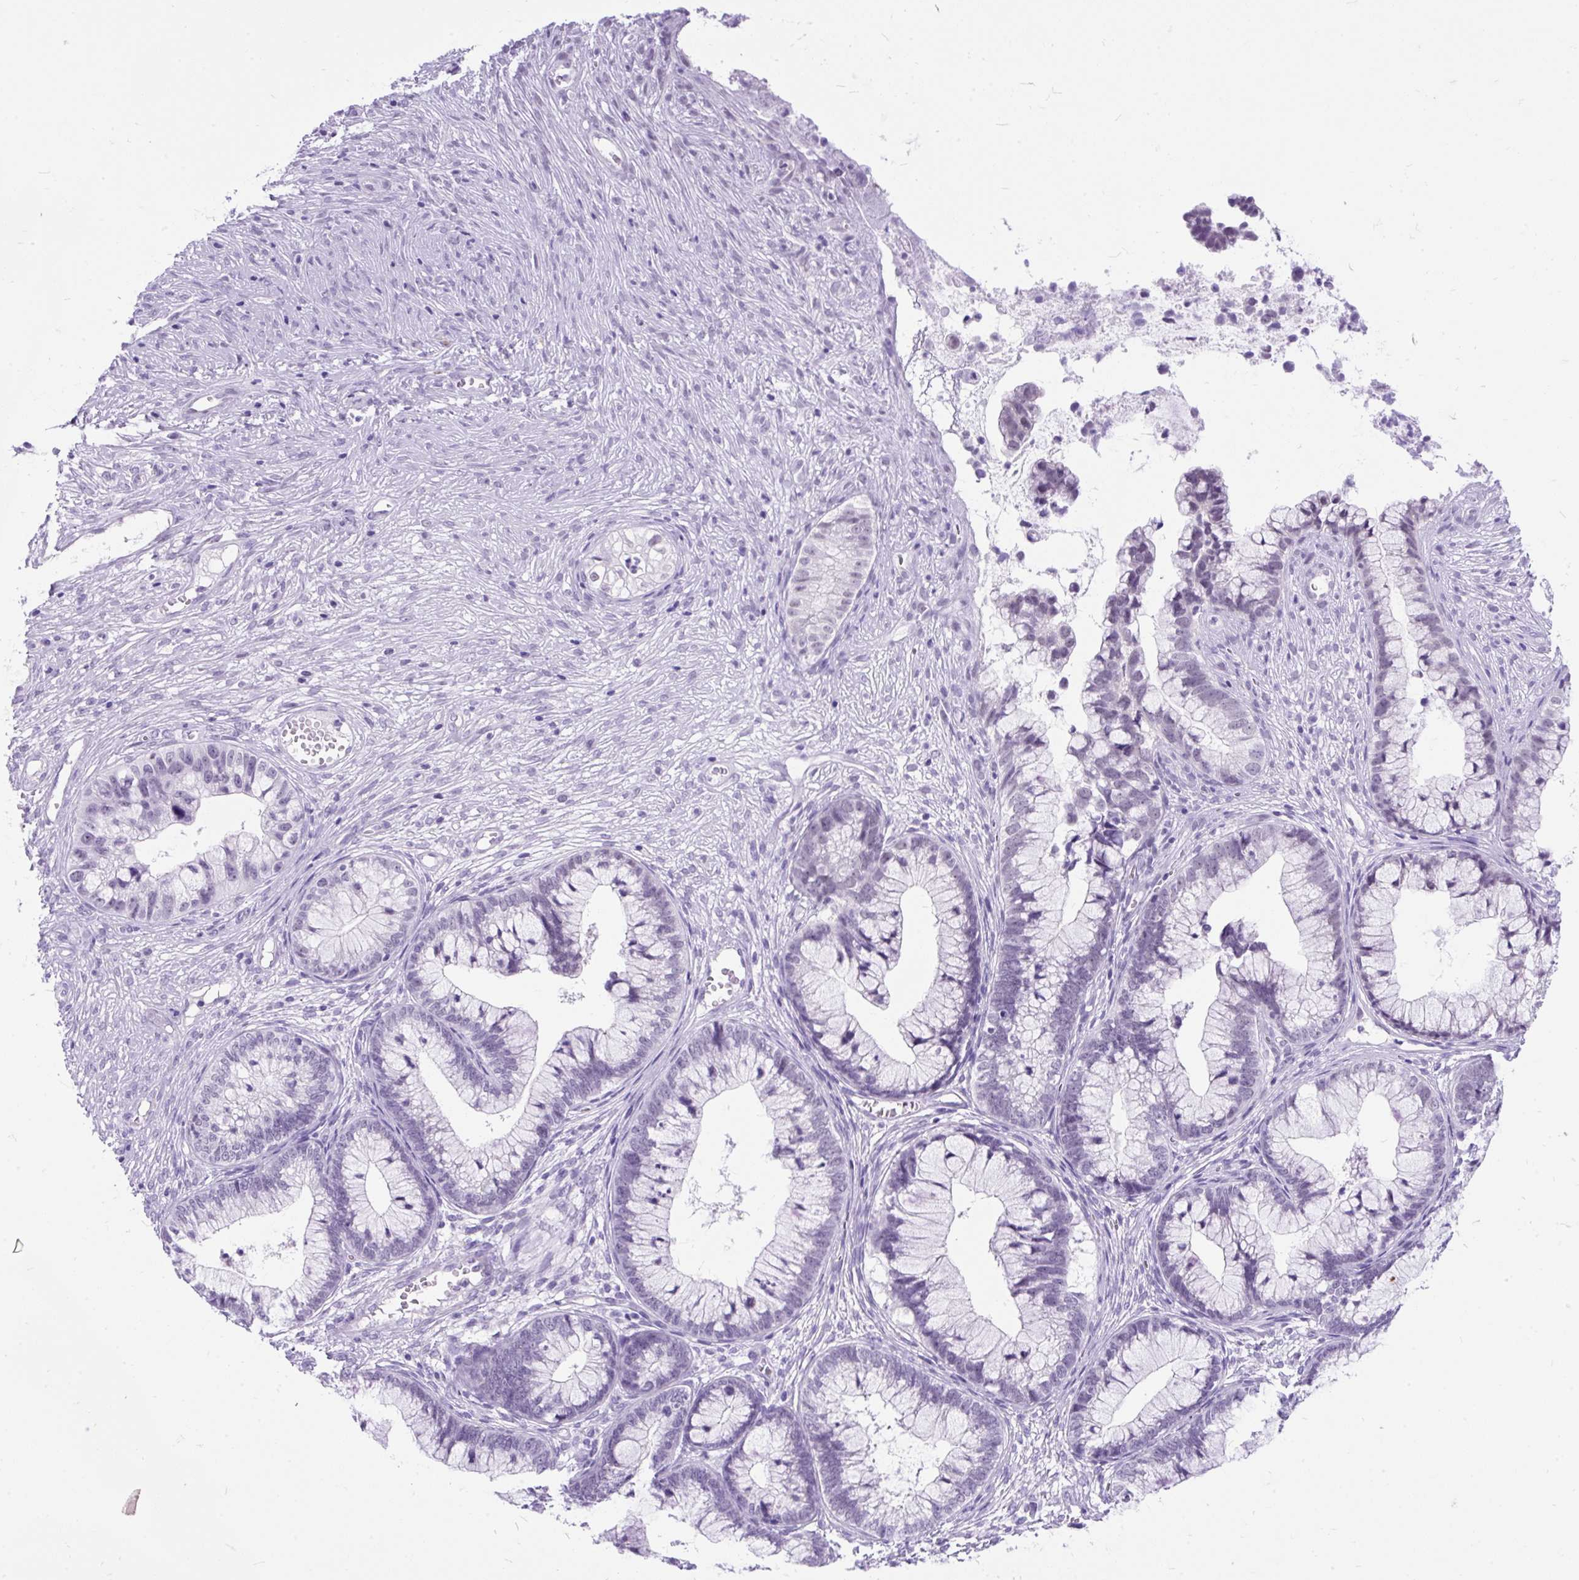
{"staining": {"intensity": "negative", "quantity": "none", "location": "none"}, "tissue": "cervical cancer", "cell_type": "Tumor cells", "image_type": "cancer", "snomed": [{"axis": "morphology", "description": "Adenocarcinoma, NOS"}, {"axis": "topography", "description": "Cervix"}], "caption": "Image shows no protein staining in tumor cells of cervical cancer (adenocarcinoma) tissue.", "gene": "SCGB1A1", "patient": {"sex": "female", "age": 44}}